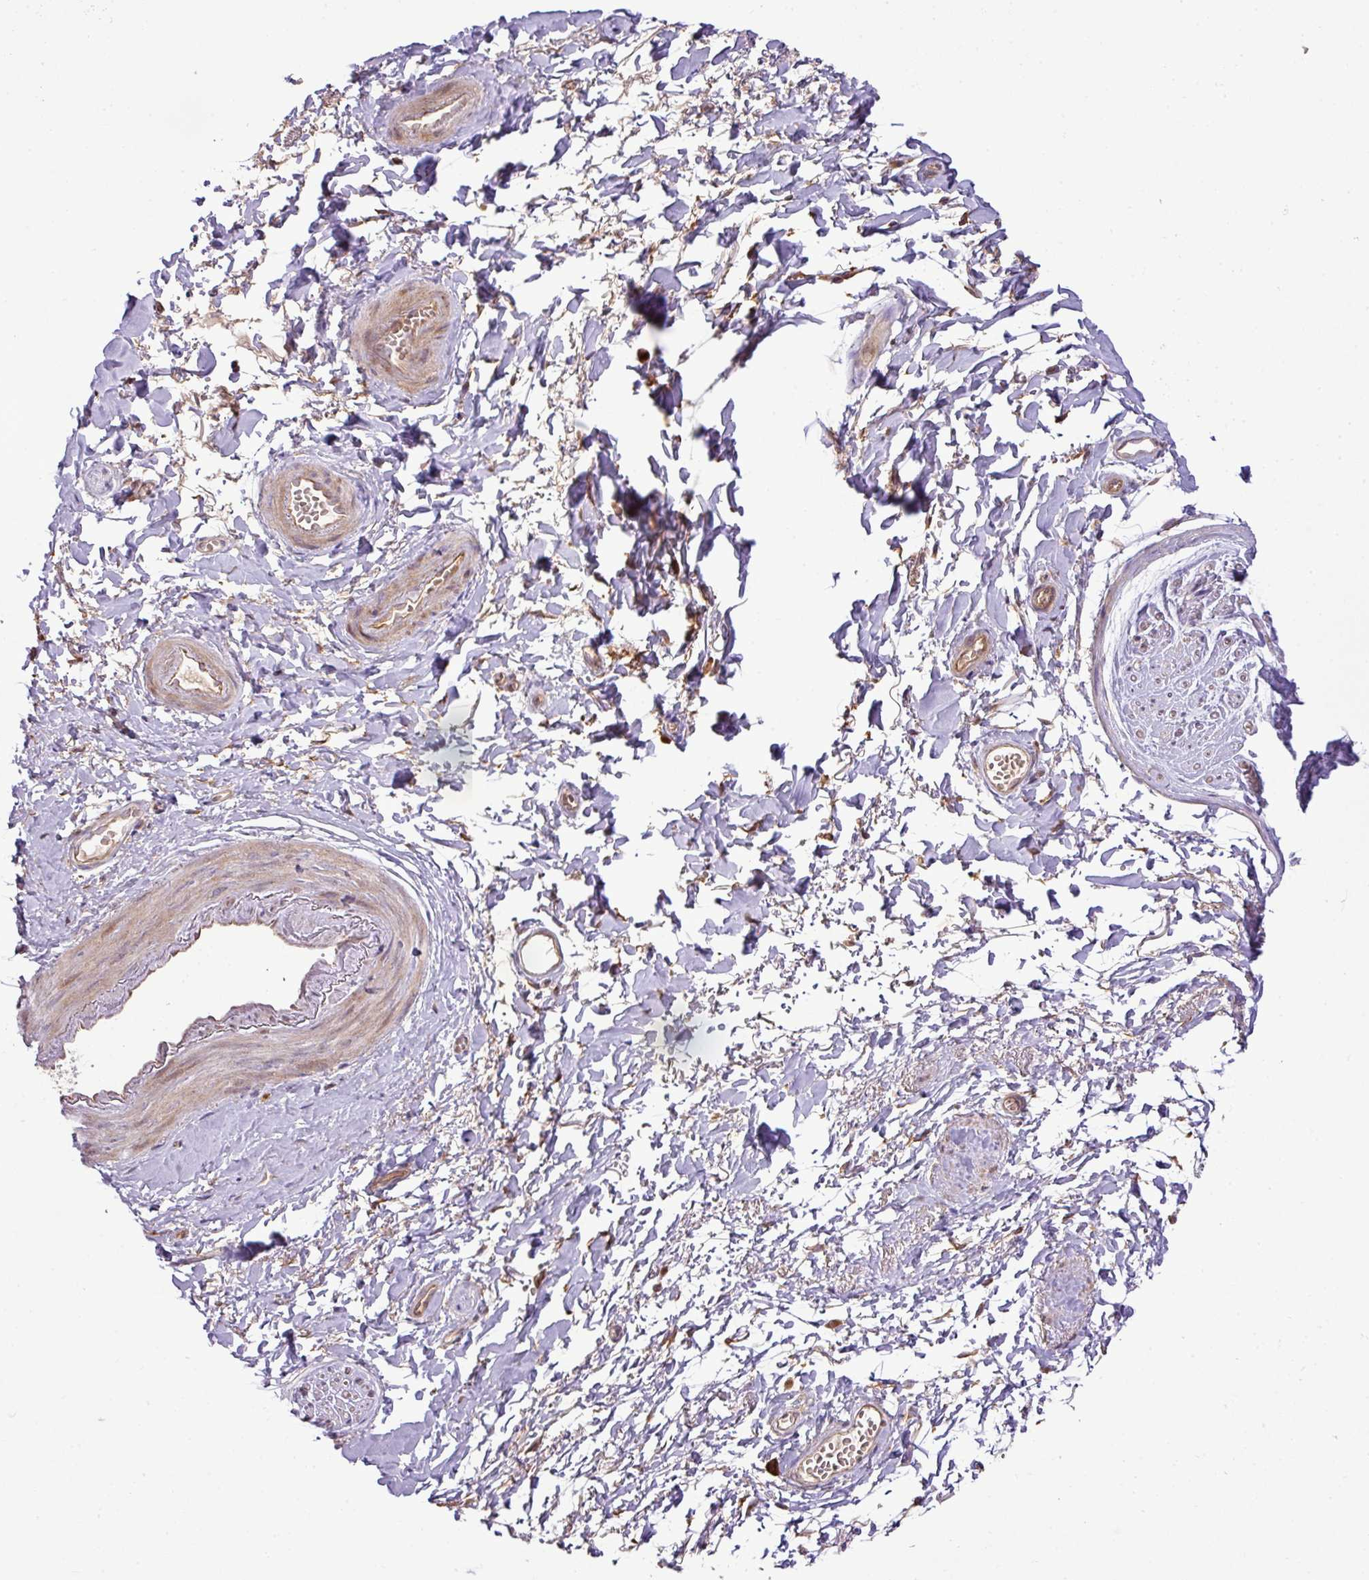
{"staining": {"intensity": "negative", "quantity": "none", "location": "none"}, "tissue": "adipose tissue", "cell_type": "Adipocytes", "image_type": "normal", "snomed": [{"axis": "morphology", "description": "Normal tissue, NOS"}, {"axis": "topography", "description": "Vulva"}, {"axis": "topography", "description": "Vagina"}, {"axis": "topography", "description": "Peripheral nerve tissue"}], "caption": "Adipocytes show no significant protein positivity in unremarkable adipose tissue. (Stains: DAB immunohistochemistry with hematoxylin counter stain, Microscopy: brightfield microscopy at high magnification).", "gene": "COX18", "patient": {"sex": "female", "age": 66}}